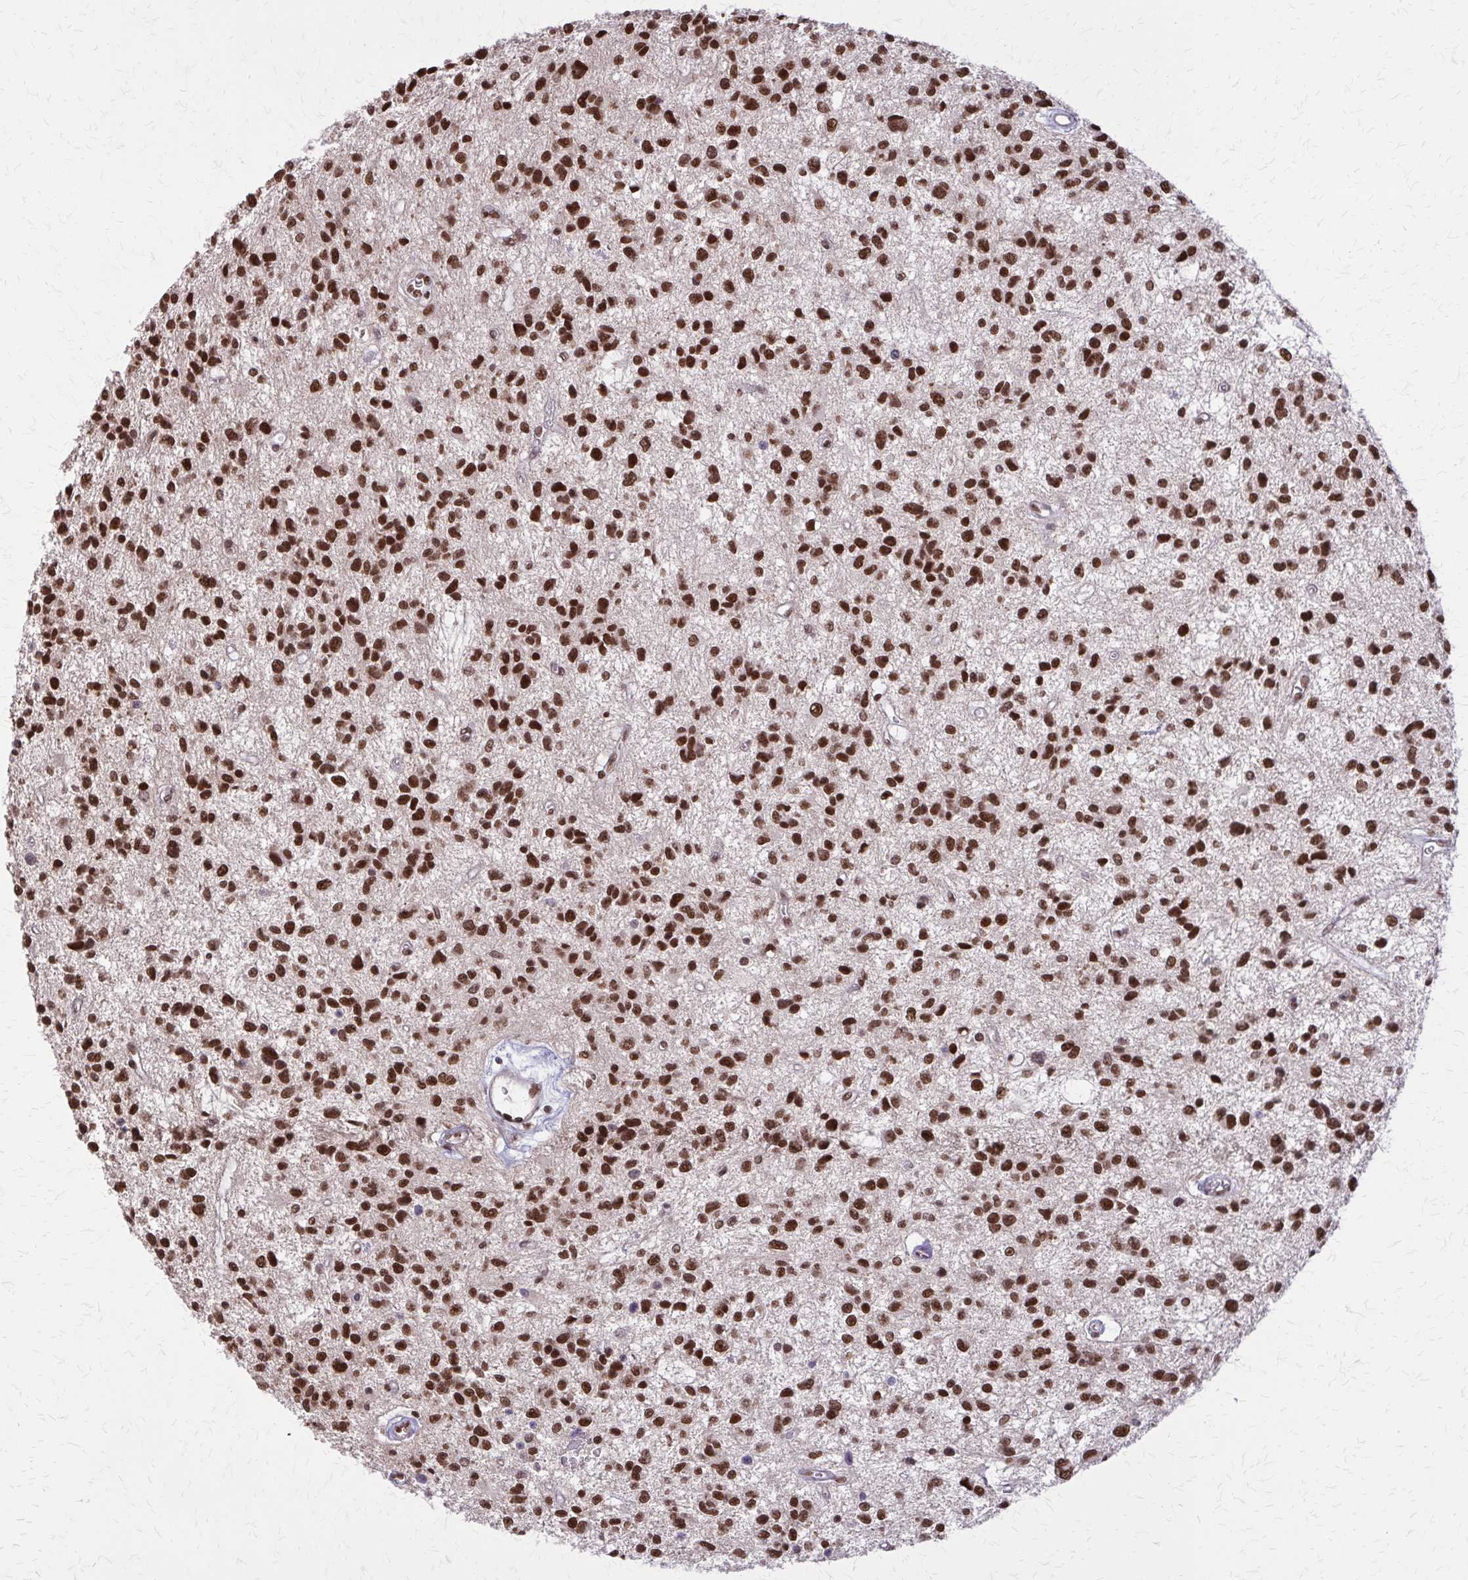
{"staining": {"intensity": "strong", "quantity": ">75%", "location": "nuclear"}, "tissue": "glioma", "cell_type": "Tumor cells", "image_type": "cancer", "snomed": [{"axis": "morphology", "description": "Glioma, malignant, Low grade"}, {"axis": "topography", "description": "Brain"}], "caption": "A brown stain shows strong nuclear positivity of a protein in human glioma tumor cells.", "gene": "TTF1", "patient": {"sex": "male", "age": 43}}